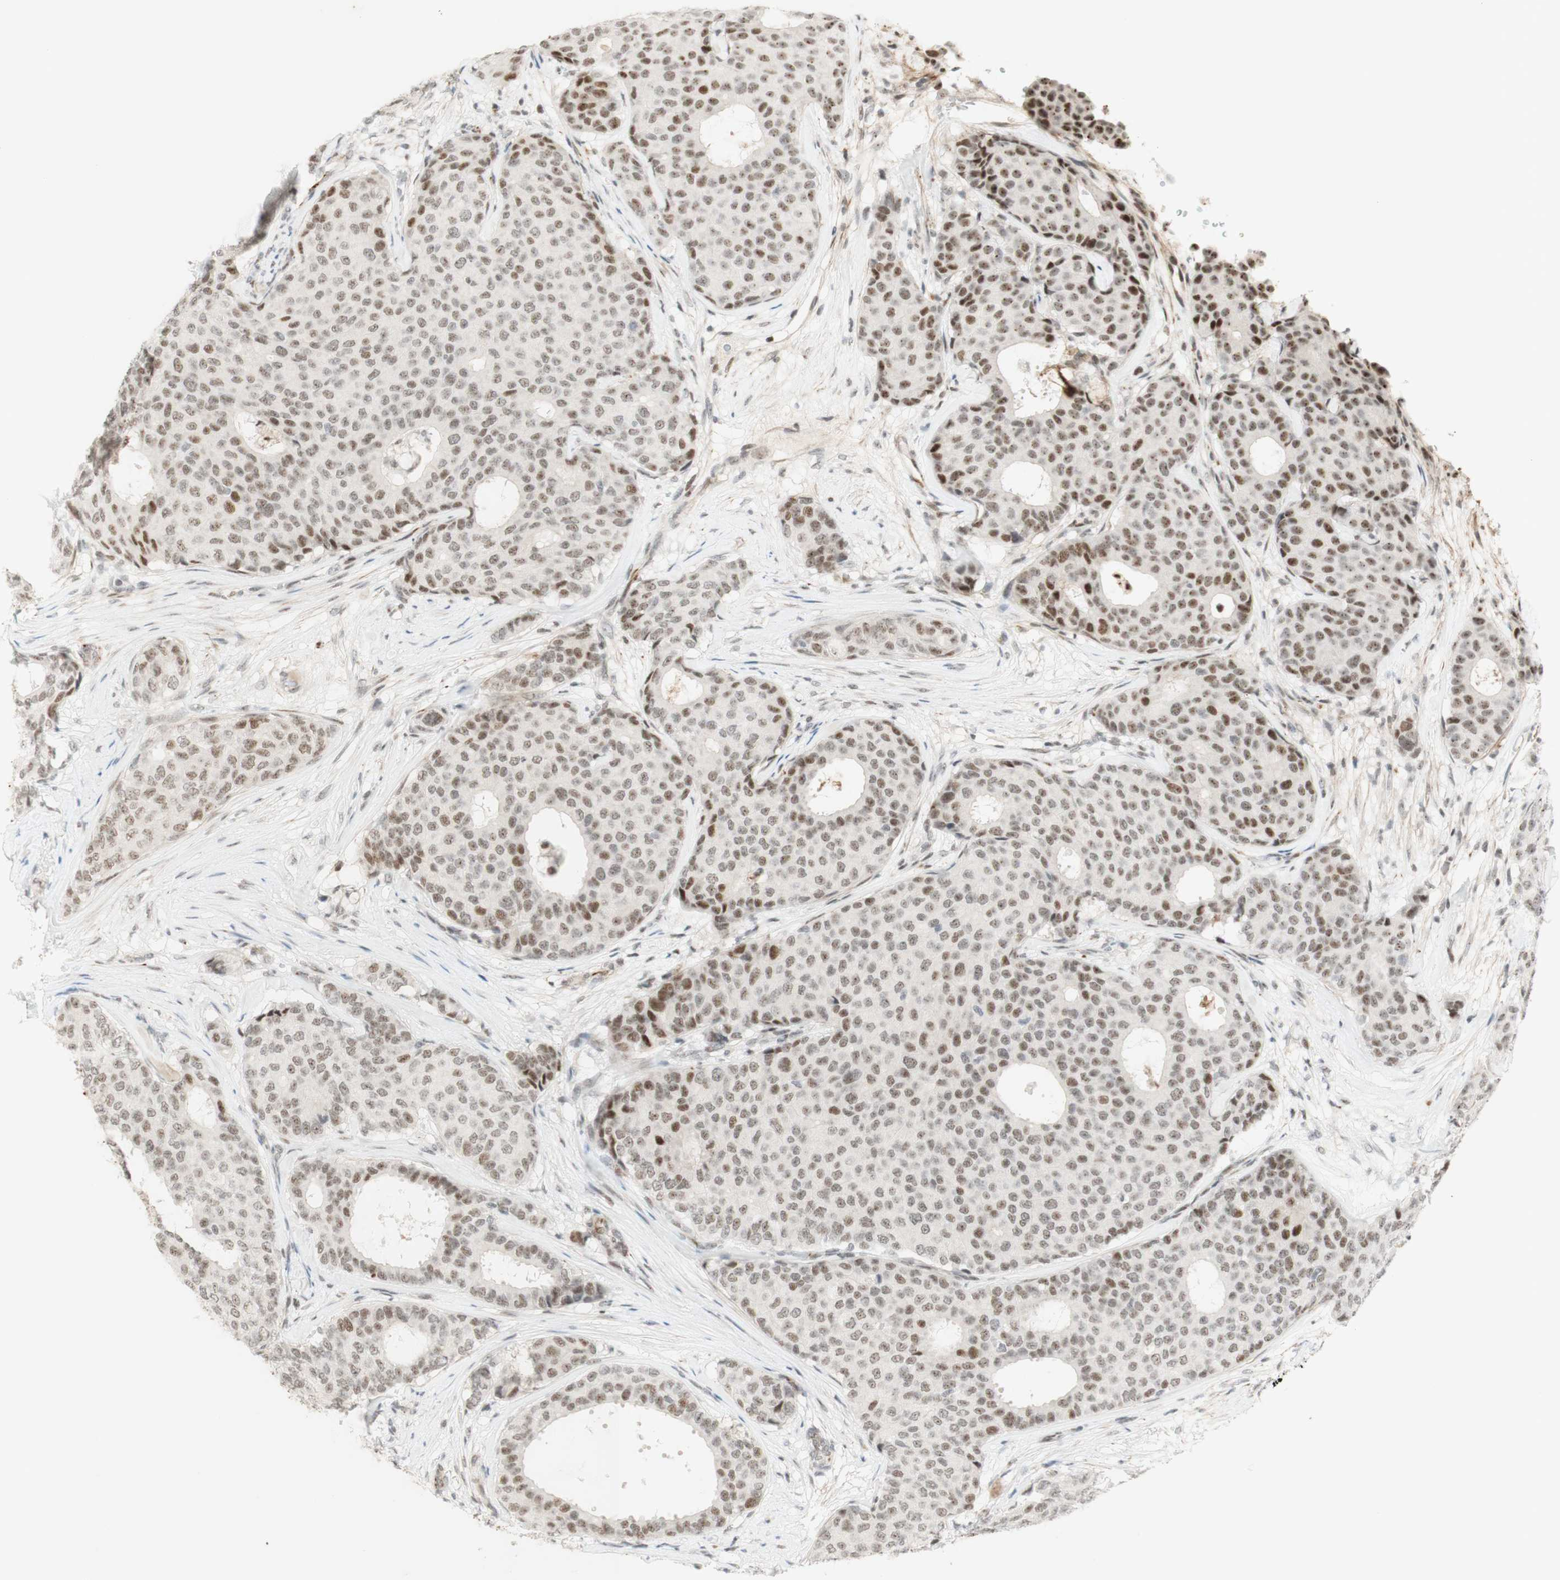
{"staining": {"intensity": "moderate", "quantity": ">75%", "location": "nuclear"}, "tissue": "breast cancer", "cell_type": "Tumor cells", "image_type": "cancer", "snomed": [{"axis": "morphology", "description": "Duct carcinoma"}, {"axis": "topography", "description": "Breast"}], "caption": "Immunohistochemistry histopathology image of neoplastic tissue: human breast cancer (invasive ductal carcinoma) stained using immunohistochemistry demonstrates medium levels of moderate protein expression localized specifically in the nuclear of tumor cells, appearing as a nuclear brown color.", "gene": "IRF1", "patient": {"sex": "female", "age": 75}}